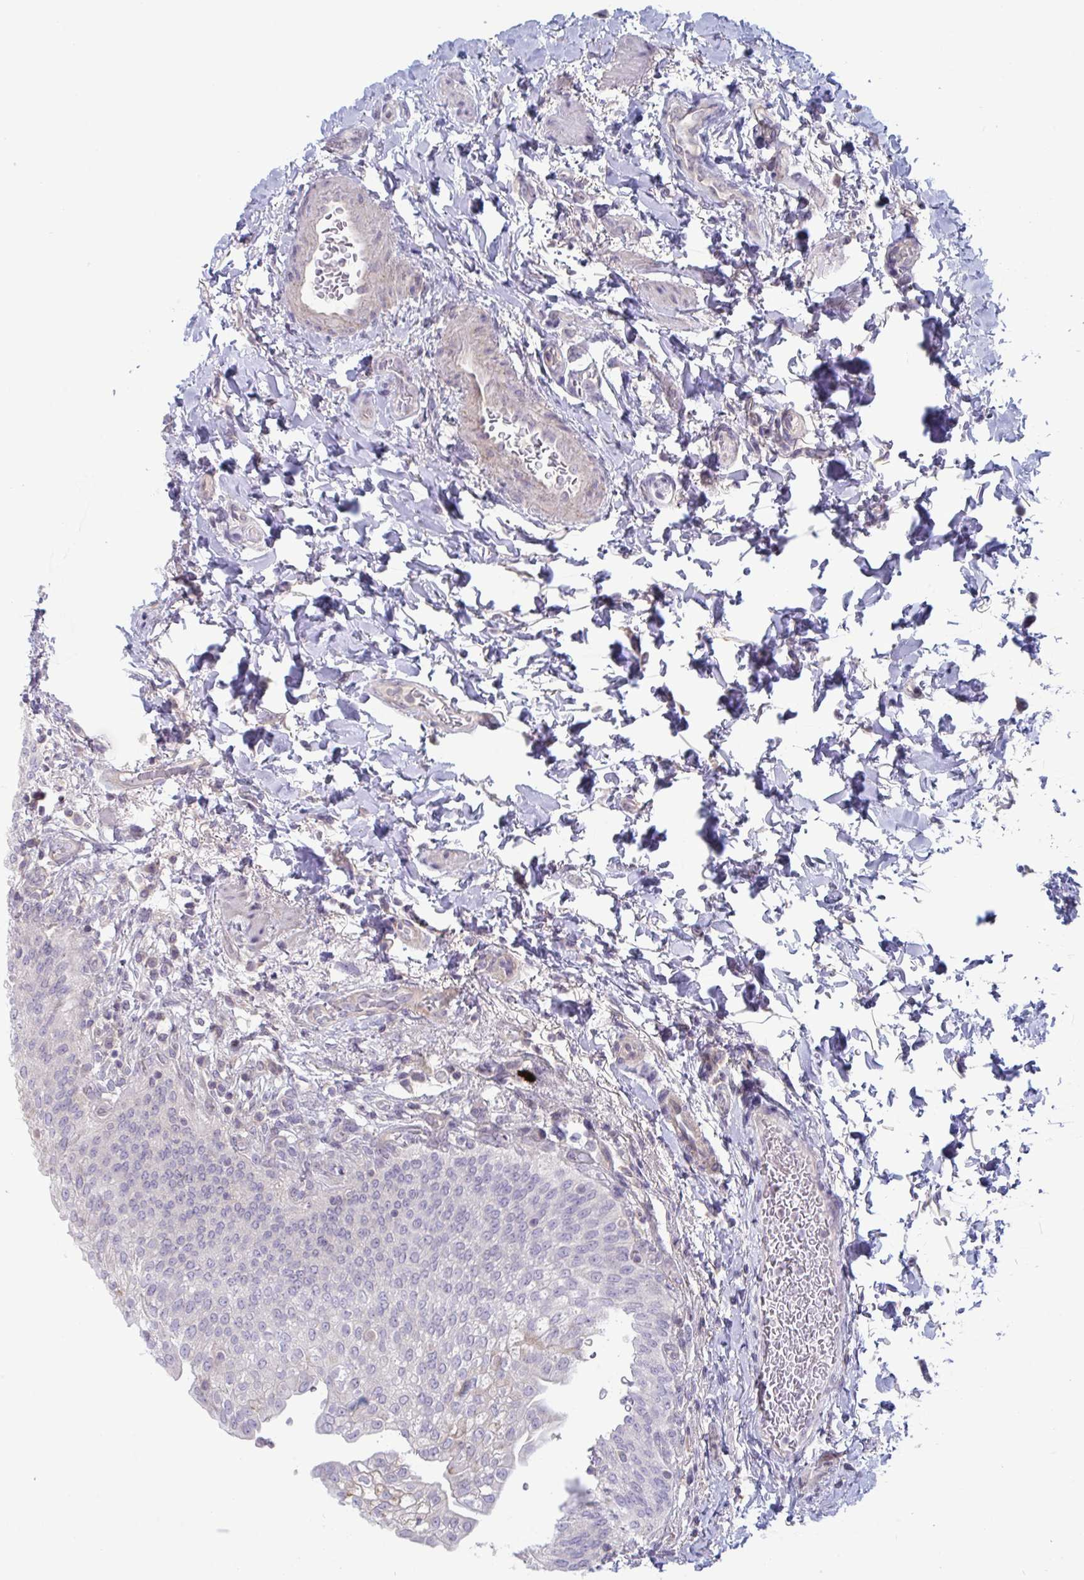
{"staining": {"intensity": "weak", "quantity": "<25%", "location": "cytoplasmic/membranous"}, "tissue": "urinary bladder", "cell_type": "Urothelial cells", "image_type": "normal", "snomed": [{"axis": "morphology", "description": "Normal tissue, NOS"}, {"axis": "topography", "description": "Urinary bladder"}, {"axis": "topography", "description": "Peripheral nerve tissue"}], "caption": "IHC of normal human urinary bladder displays no expression in urothelial cells.", "gene": "STK26", "patient": {"sex": "female", "age": 60}}